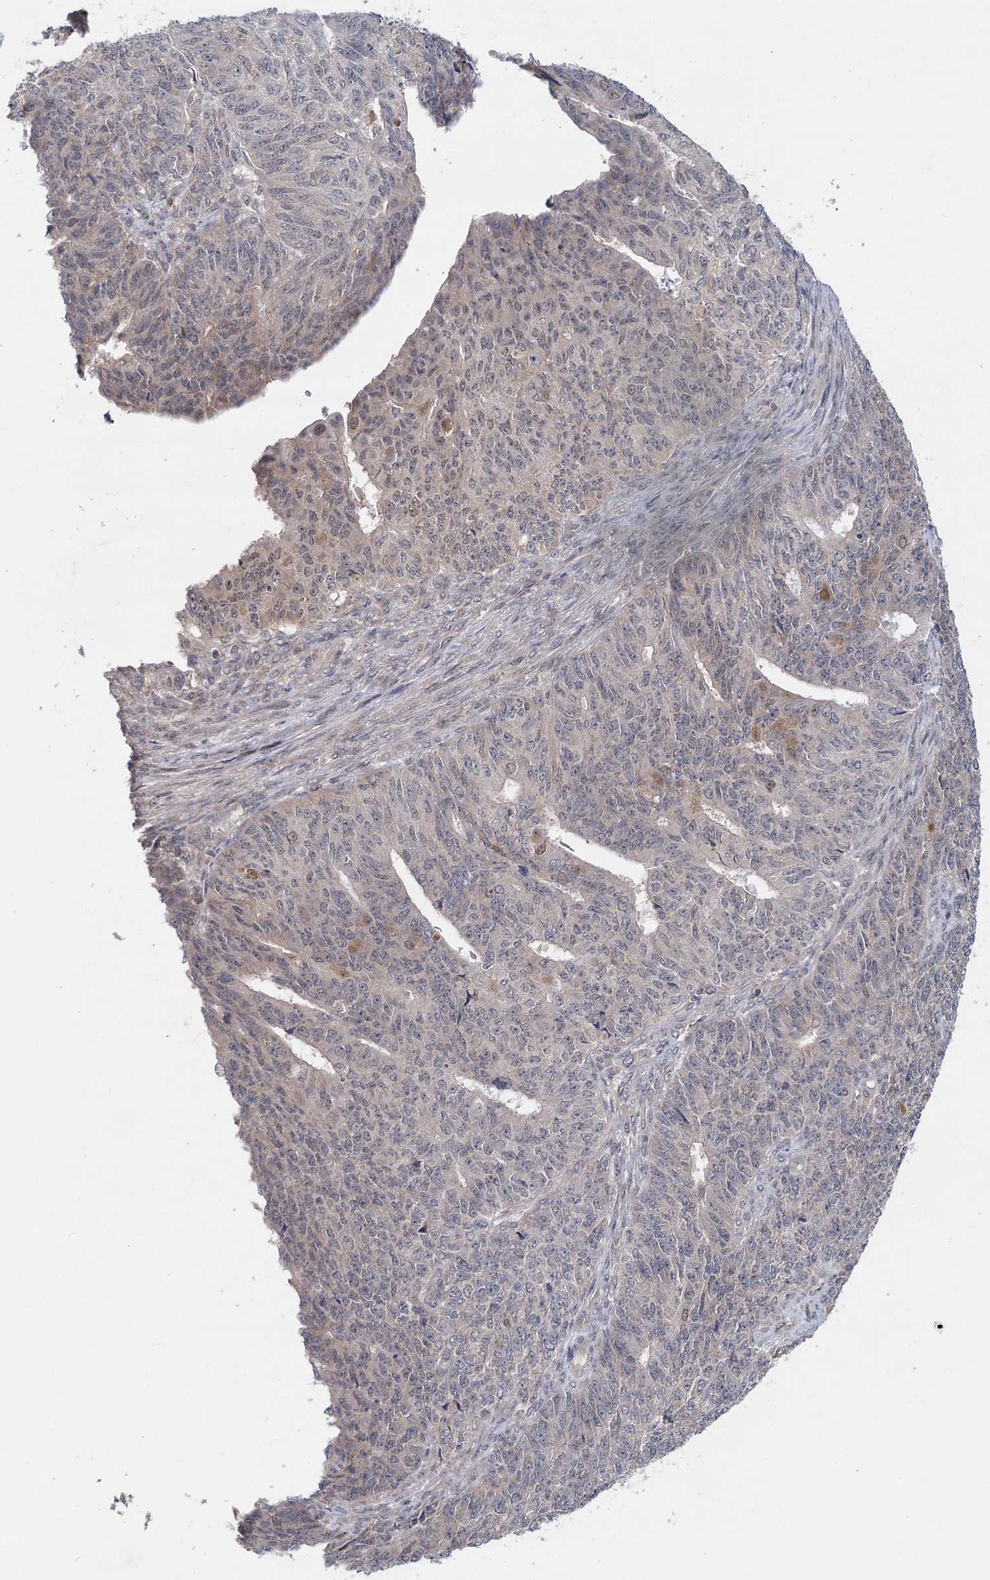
{"staining": {"intensity": "weak", "quantity": "<25%", "location": "nuclear"}, "tissue": "endometrial cancer", "cell_type": "Tumor cells", "image_type": "cancer", "snomed": [{"axis": "morphology", "description": "Adenocarcinoma, NOS"}, {"axis": "topography", "description": "Endometrium"}], "caption": "Protein analysis of endometrial cancer exhibits no significant staining in tumor cells. Nuclei are stained in blue.", "gene": "AP3B1", "patient": {"sex": "female", "age": 32}}